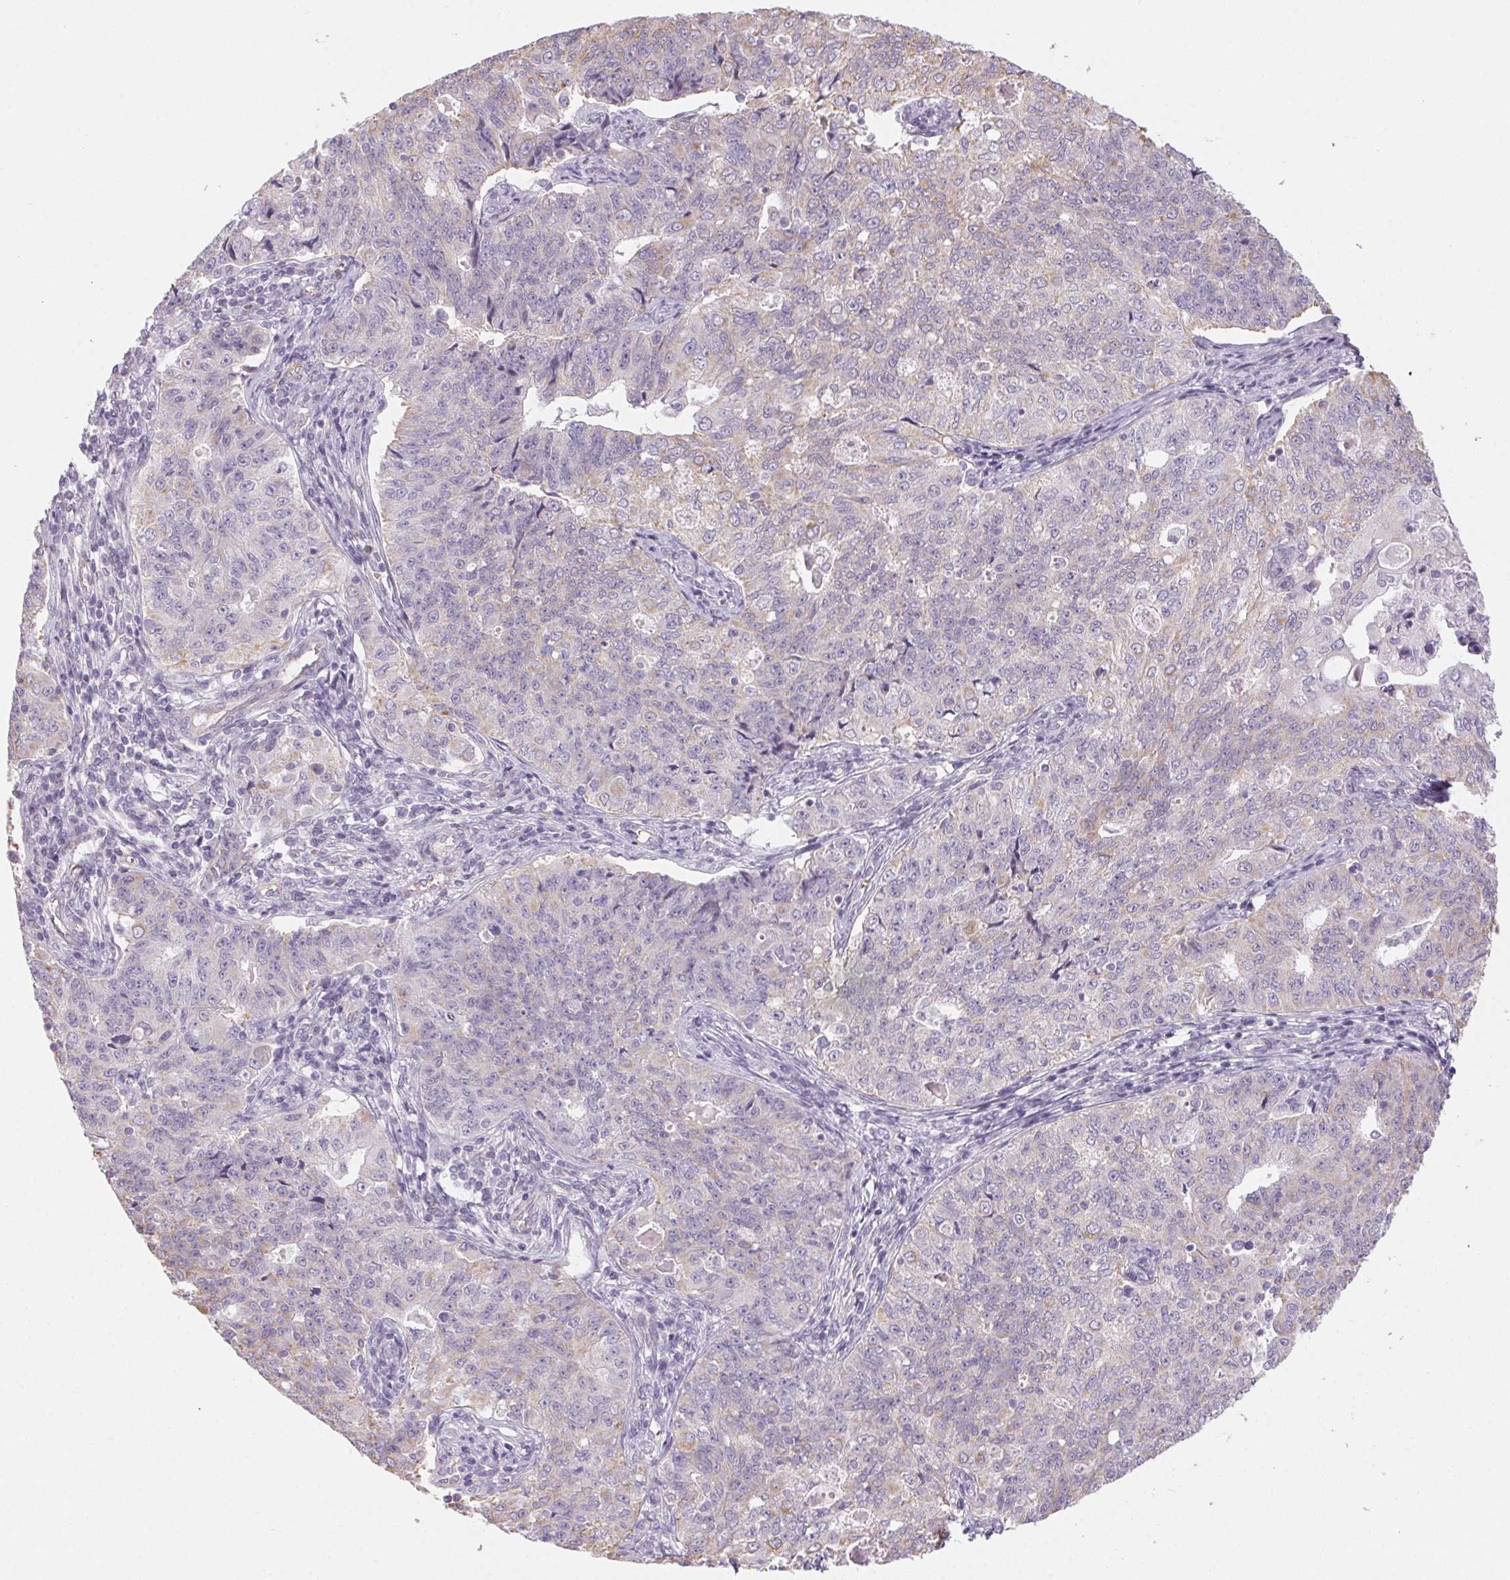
{"staining": {"intensity": "weak", "quantity": "<25%", "location": "cytoplasmic/membranous"}, "tissue": "endometrial cancer", "cell_type": "Tumor cells", "image_type": "cancer", "snomed": [{"axis": "morphology", "description": "Adenocarcinoma, NOS"}, {"axis": "topography", "description": "Endometrium"}], "caption": "There is no significant staining in tumor cells of endometrial cancer (adenocarcinoma).", "gene": "SMYD1", "patient": {"sex": "female", "age": 43}}